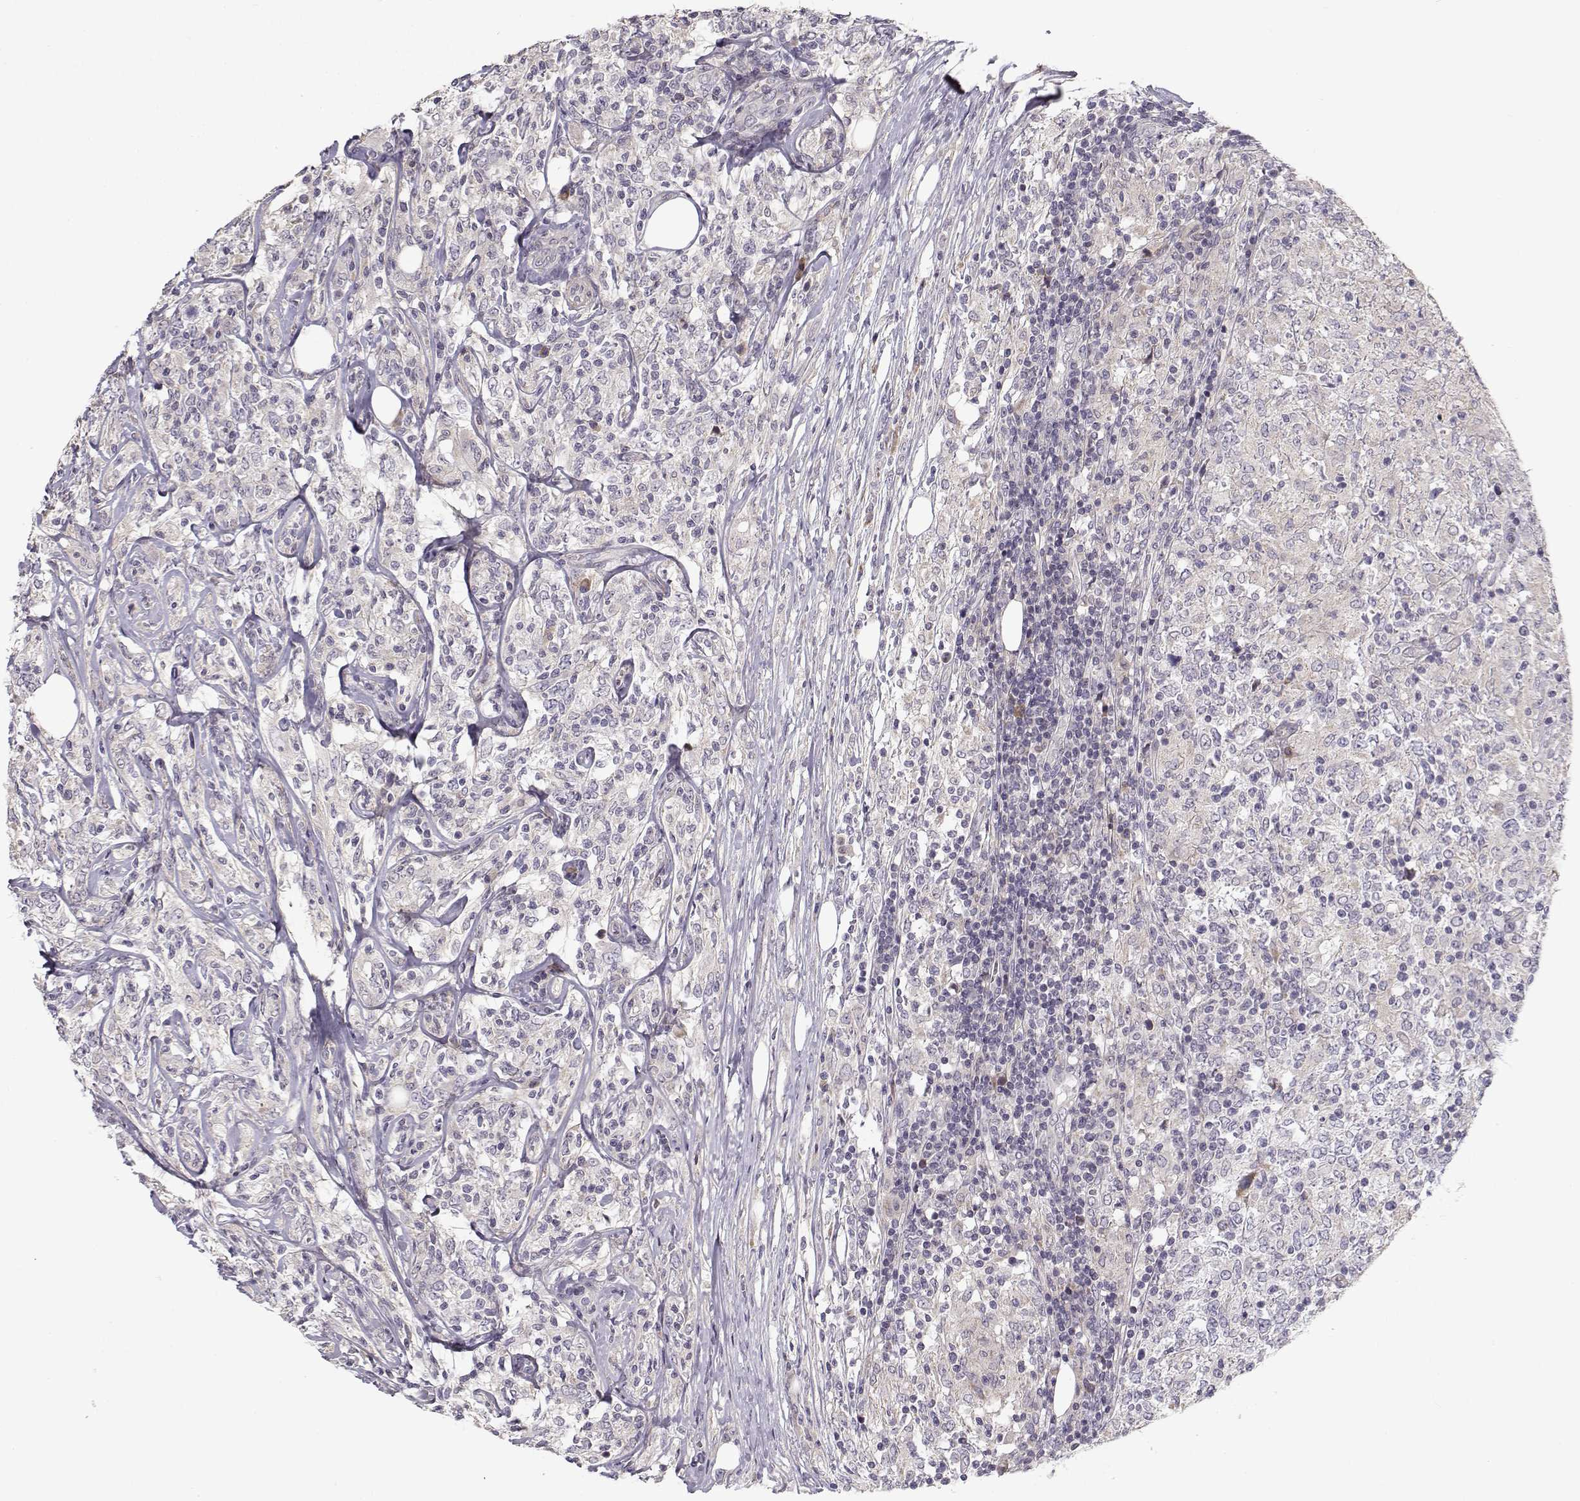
{"staining": {"intensity": "negative", "quantity": "none", "location": "none"}, "tissue": "lymphoma", "cell_type": "Tumor cells", "image_type": "cancer", "snomed": [{"axis": "morphology", "description": "Malignant lymphoma, non-Hodgkin's type, High grade"}, {"axis": "topography", "description": "Lymph node"}], "caption": "The IHC micrograph has no significant positivity in tumor cells of high-grade malignant lymphoma, non-Hodgkin's type tissue.", "gene": "ENTPD8", "patient": {"sex": "female", "age": 84}}